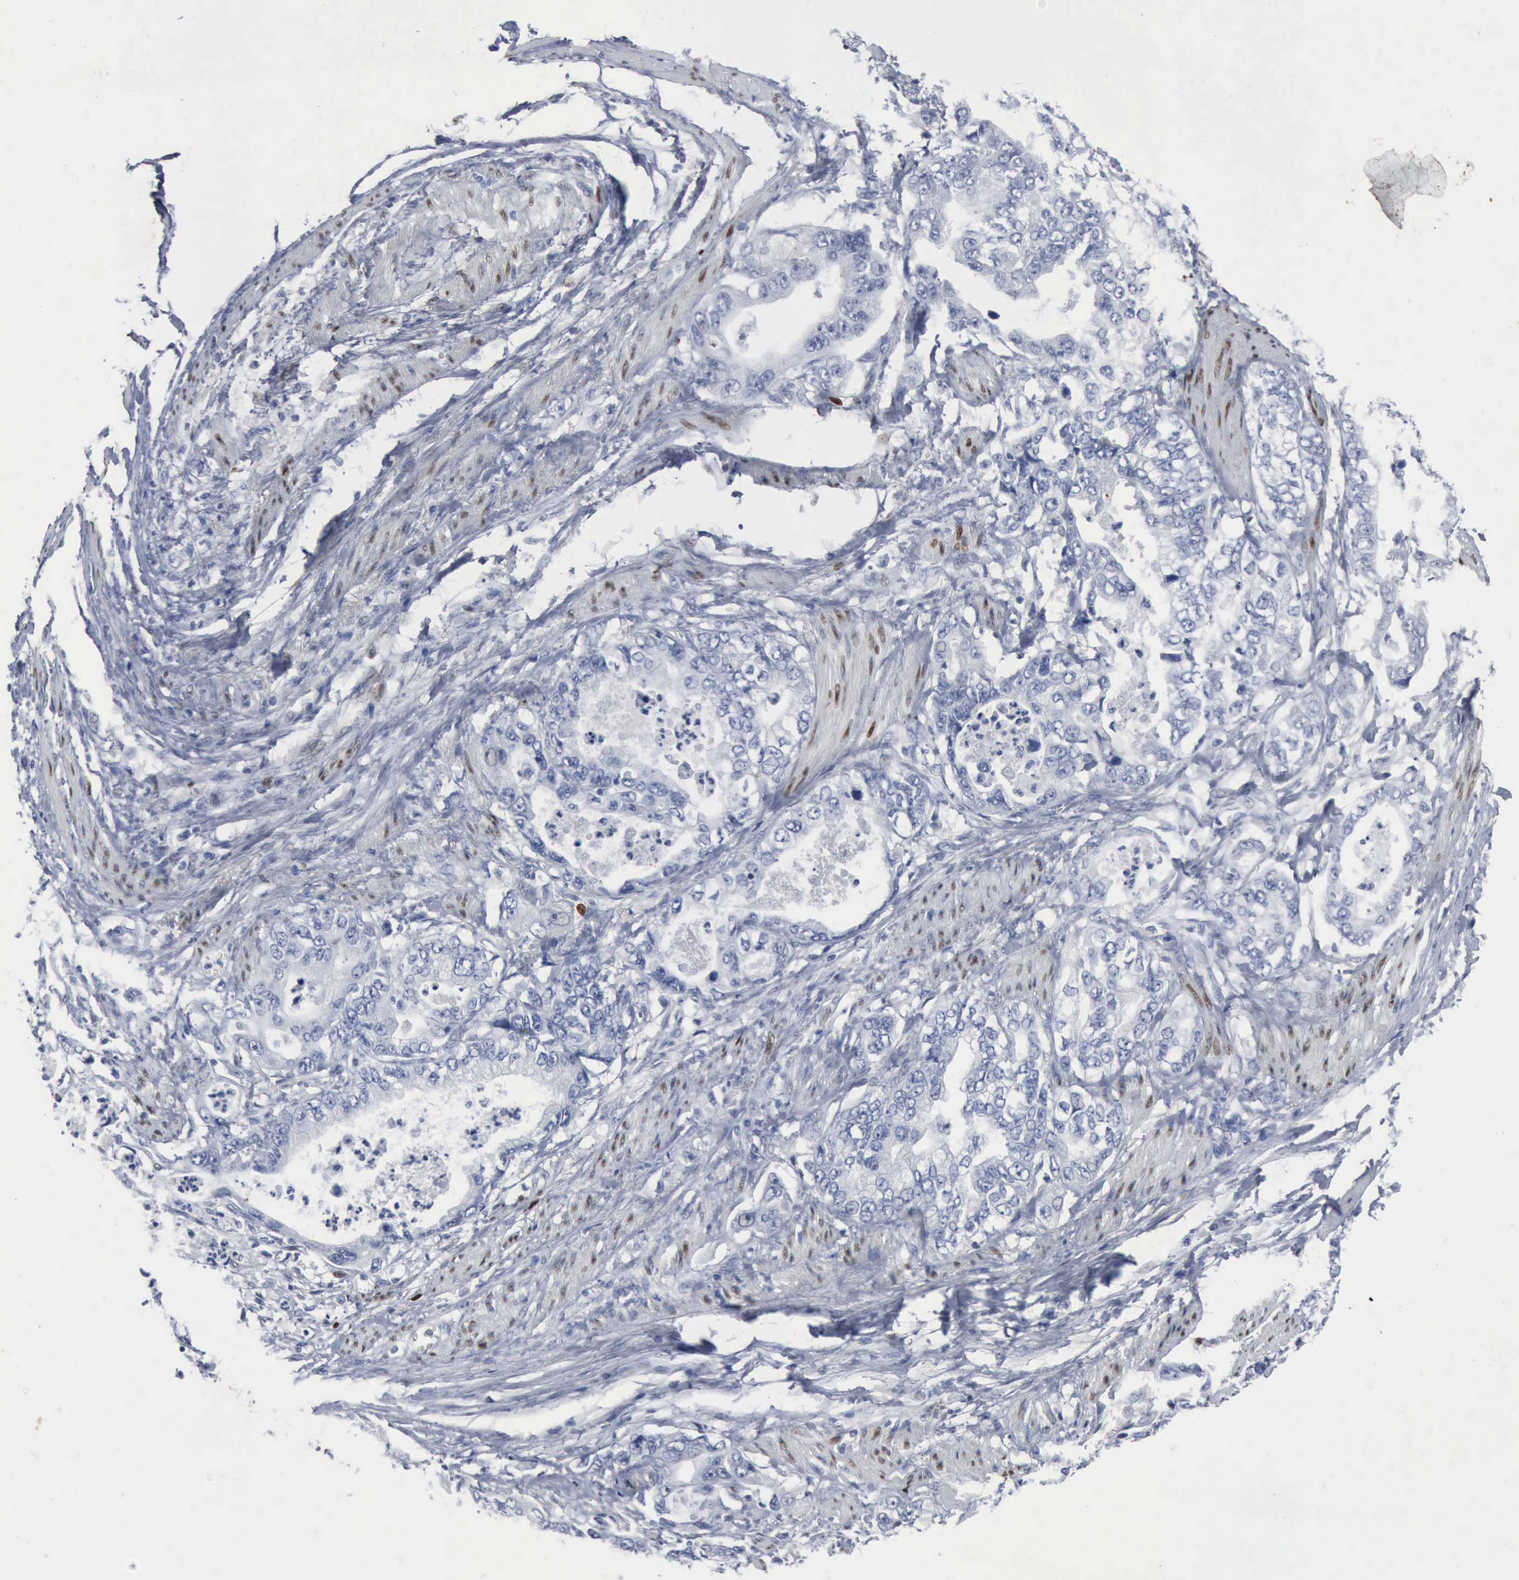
{"staining": {"intensity": "negative", "quantity": "none", "location": "none"}, "tissue": "stomach cancer", "cell_type": "Tumor cells", "image_type": "cancer", "snomed": [{"axis": "morphology", "description": "Adenocarcinoma, NOS"}, {"axis": "topography", "description": "Pancreas"}, {"axis": "topography", "description": "Stomach, upper"}], "caption": "DAB (3,3'-diaminobenzidine) immunohistochemical staining of adenocarcinoma (stomach) exhibits no significant staining in tumor cells. Brightfield microscopy of IHC stained with DAB (brown) and hematoxylin (blue), captured at high magnification.", "gene": "FGF2", "patient": {"sex": "male", "age": 77}}